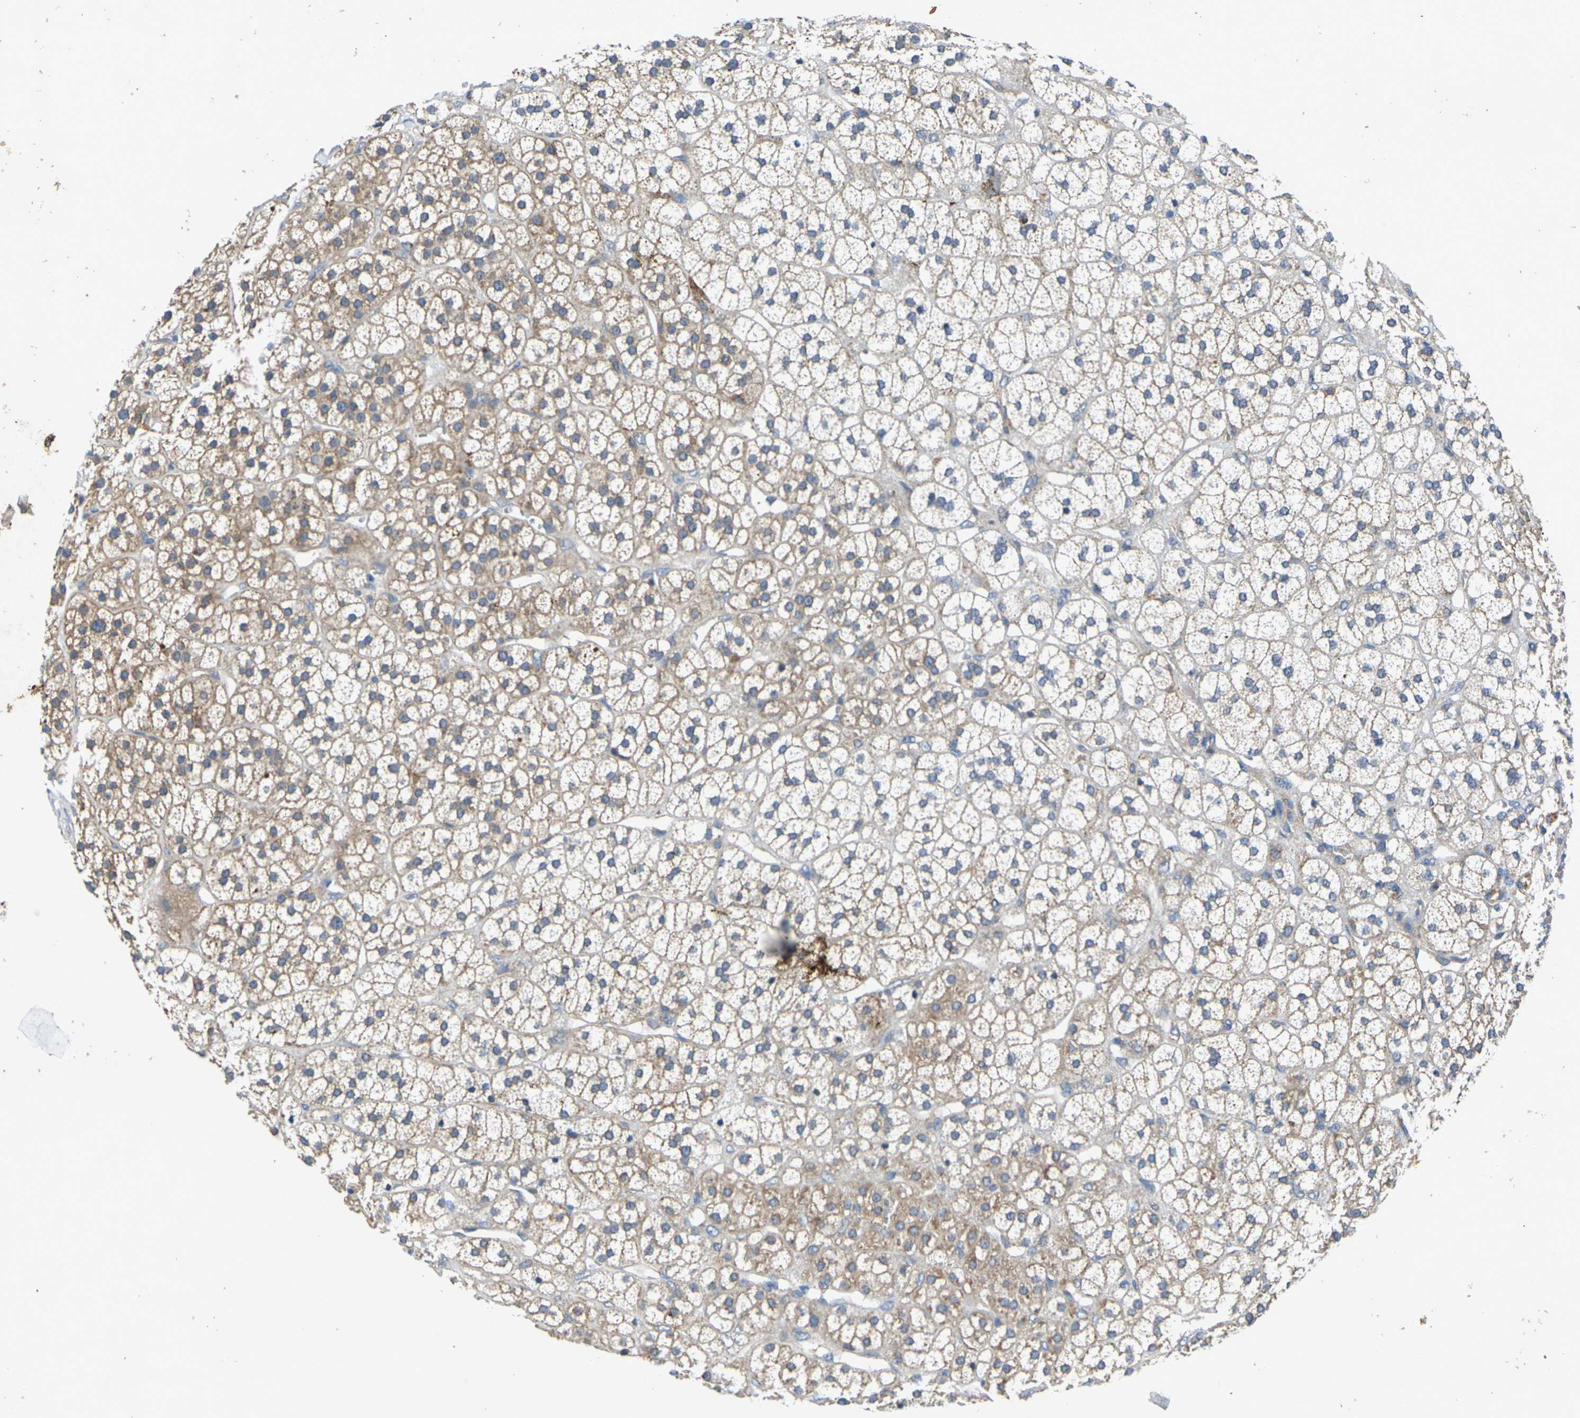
{"staining": {"intensity": "moderate", "quantity": ">75%", "location": "cytoplasmic/membranous"}, "tissue": "adrenal gland", "cell_type": "Glandular cells", "image_type": "normal", "snomed": [{"axis": "morphology", "description": "Normal tissue, NOS"}, {"axis": "topography", "description": "Adrenal gland"}], "caption": "The photomicrograph exhibits immunohistochemical staining of normal adrenal gland. There is moderate cytoplasmic/membranous positivity is identified in about >75% of glandular cells.", "gene": "KIF1B", "patient": {"sex": "male", "age": 56}}